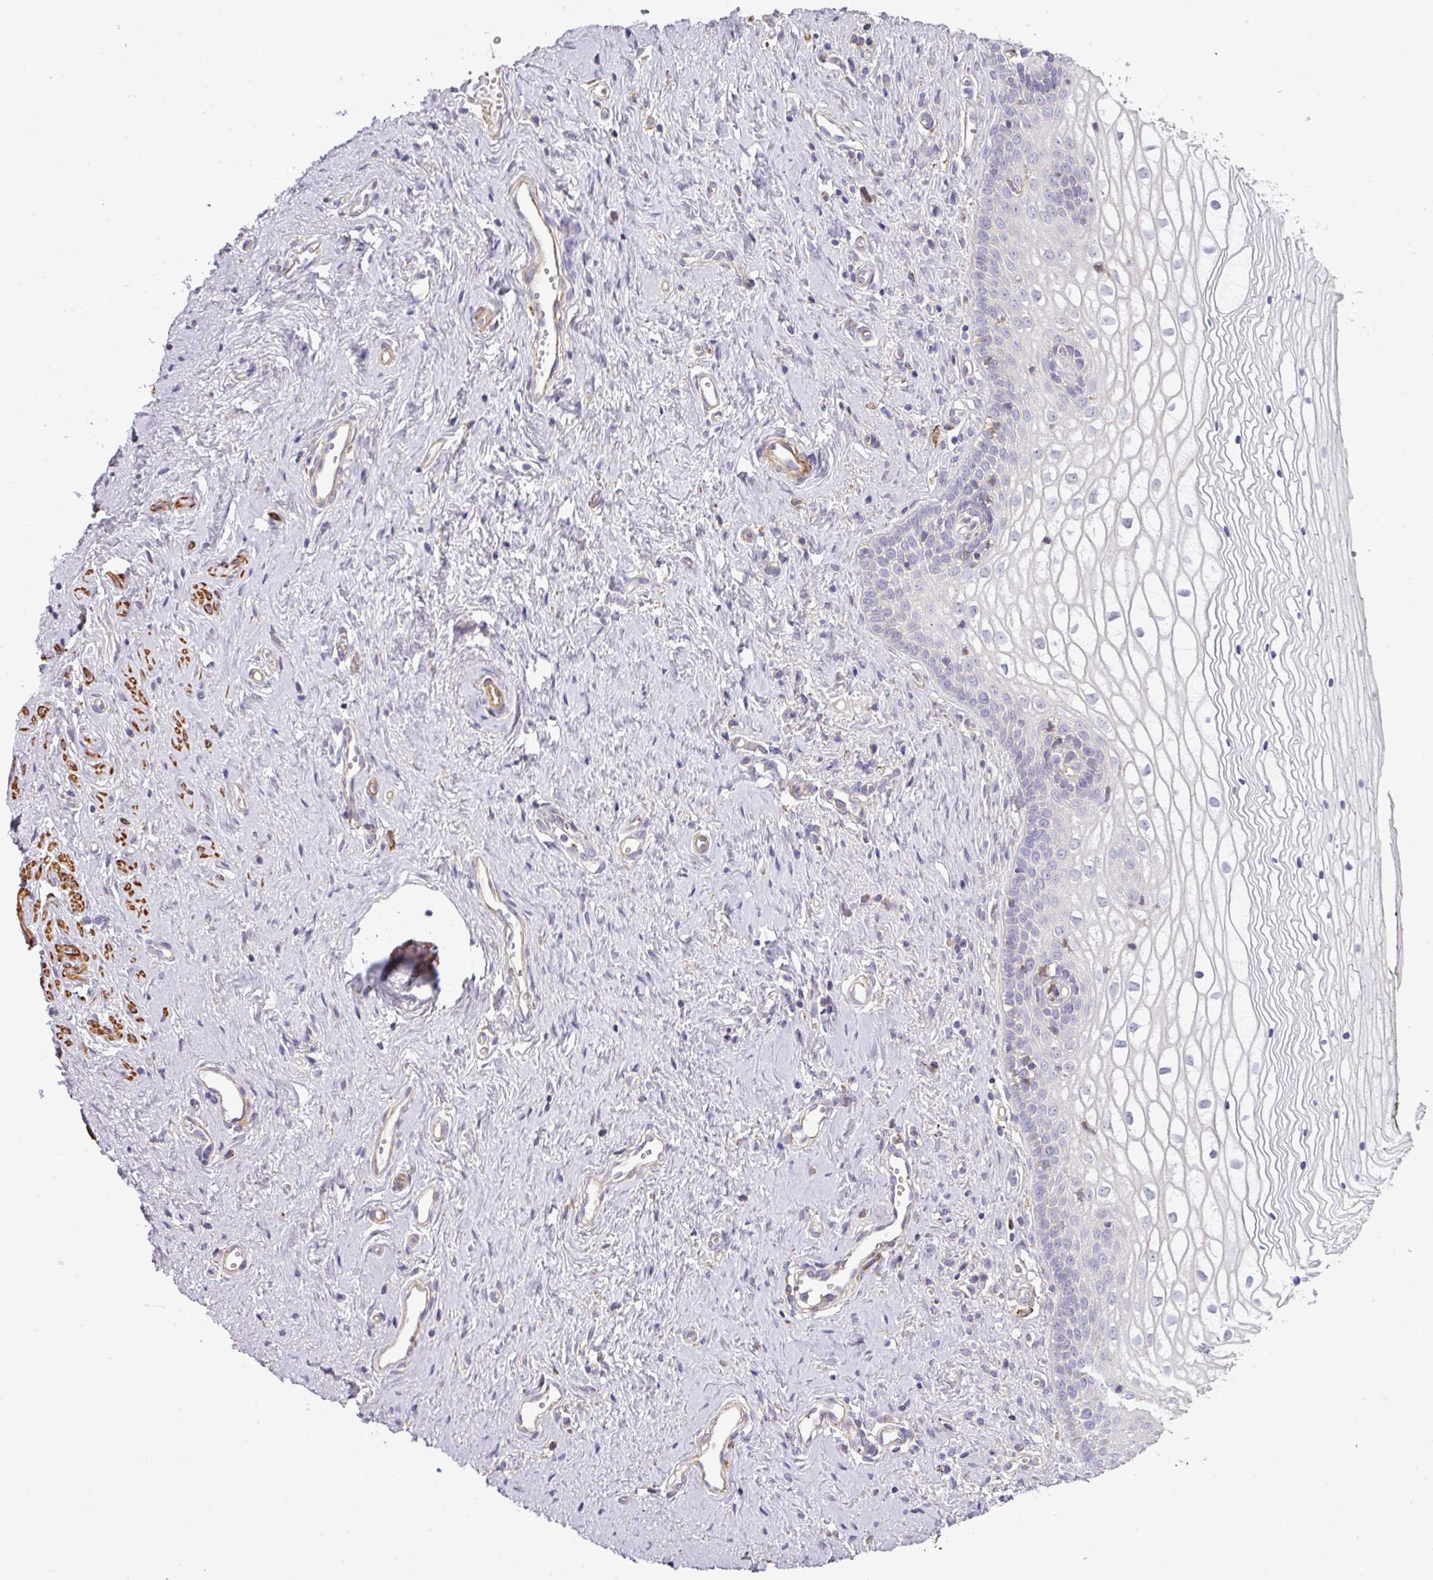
{"staining": {"intensity": "negative", "quantity": "none", "location": "none"}, "tissue": "vagina", "cell_type": "Squamous epithelial cells", "image_type": "normal", "snomed": [{"axis": "morphology", "description": "Normal tissue, NOS"}, {"axis": "topography", "description": "Vagina"}], "caption": "Squamous epithelial cells are negative for protein expression in benign human vagina.", "gene": "LRRC41", "patient": {"sex": "female", "age": 59}}